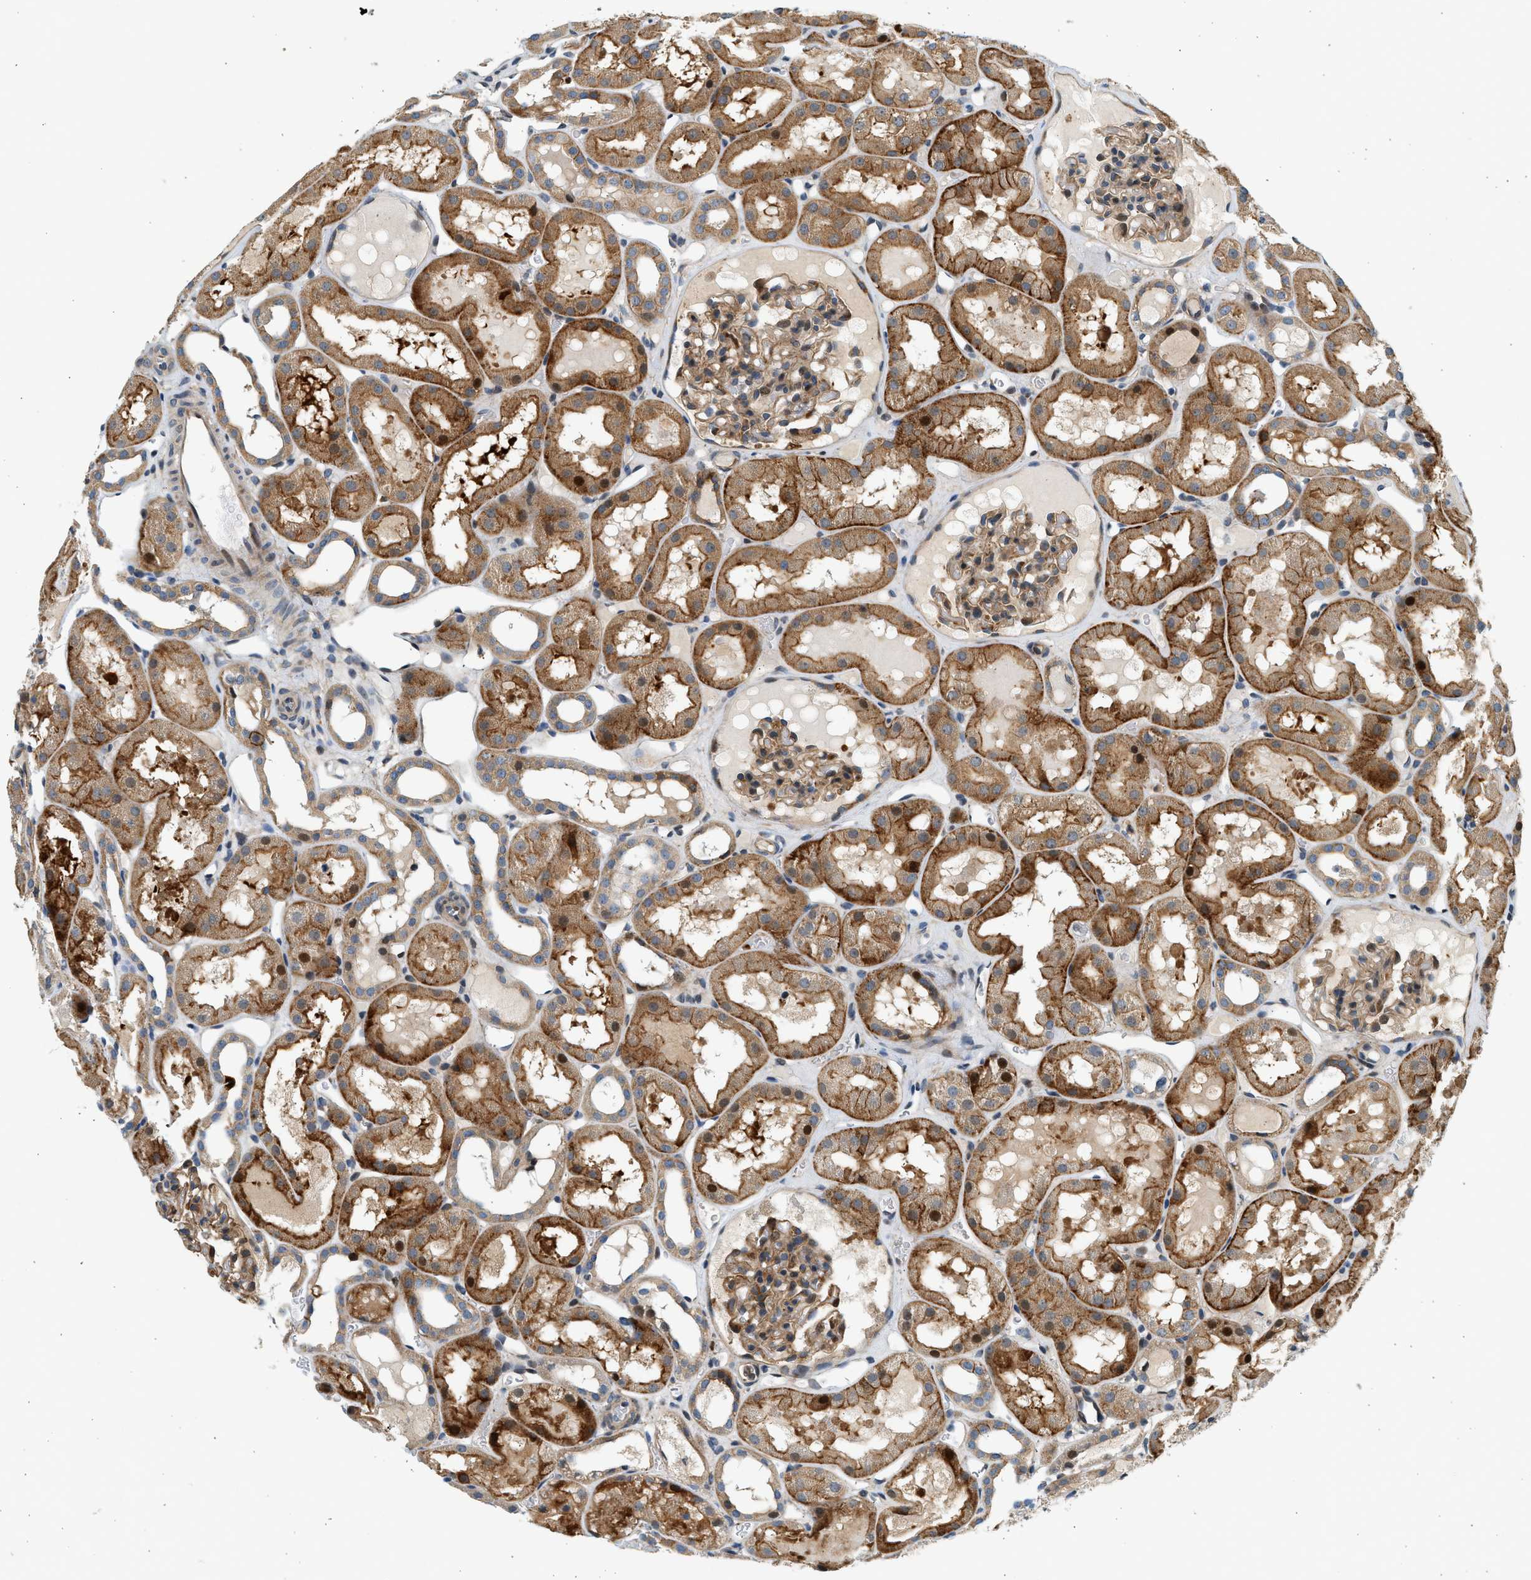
{"staining": {"intensity": "moderate", "quantity": ">75%", "location": "cytoplasmic/membranous"}, "tissue": "kidney", "cell_type": "Cells in glomeruli", "image_type": "normal", "snomed": [{"axis": "morphology", "description": "Normal tissue, NOS"}, {"axis": "topography", "description": "Kidney"}, {"axis": "topography", "description": "Urinary bladder"}], "caption": "Protein expression by immunohistochemistry shows moderate cytoplasmic/membranous staining in approximately >75% of cells in glomeruli in unremarkable kidney. (Stains: DAB in brown, nuclei in blue, Microscopy: brightfield microscopy at high magnification).", "gene": "NRSN2", "patient": {"sex": "male", "age": 16}}